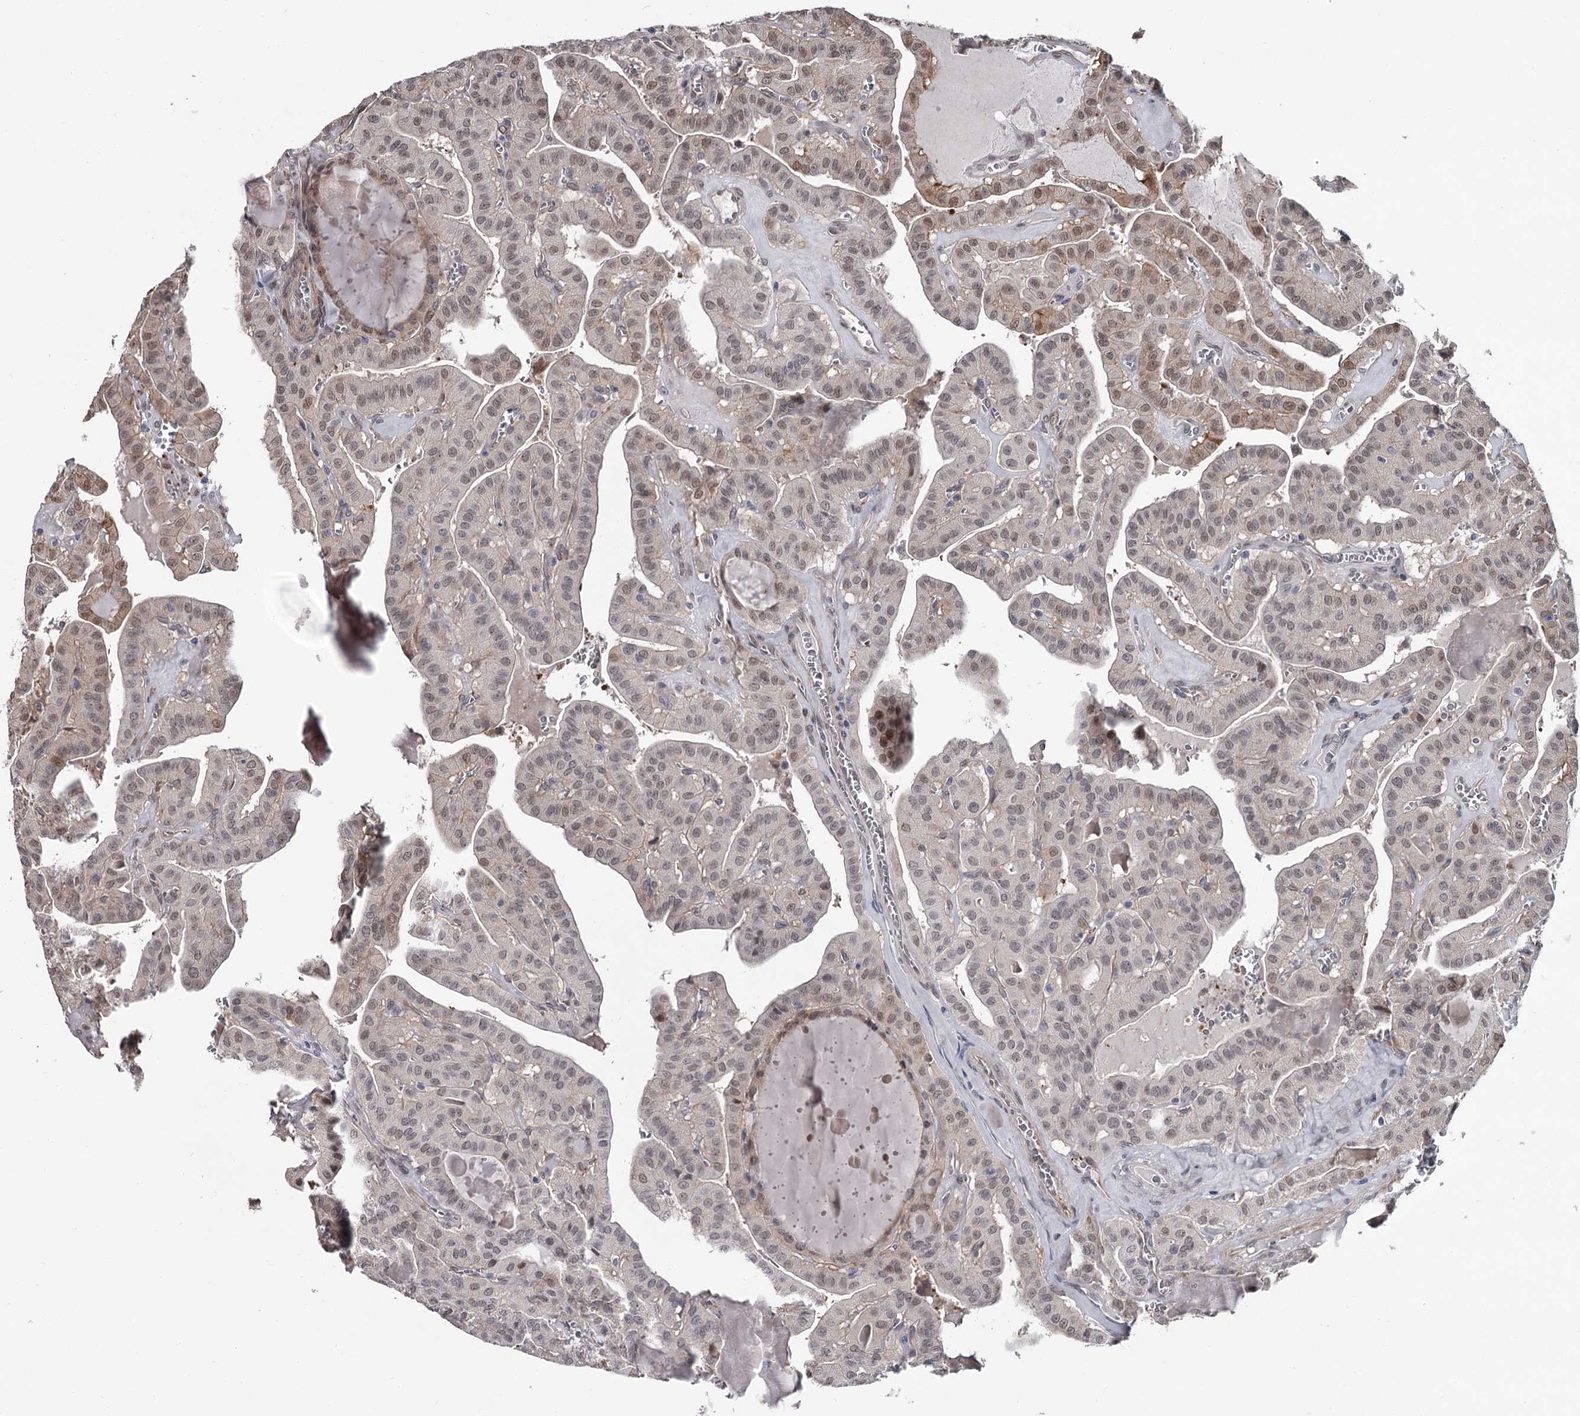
{"staining": {"intensity": "weak", "quantity": ">75%", "location": "nuclear"}, "tissue": "thyroid cancer", "cell_type": "Tumor cells", "image_type": "cancer", "snomed": [{"axis": "morphology", "description": "Papillary adenocarcinoma, NOS"}, {"axis": "topography", "description": "Thyroid gland"}], "caption": "The micrograph shows a brown stain indicating the presence of a protein in the nuclear of tumor cells in thyroid papillary adenocarcinoma.", "gene": "PRPF40B", "patient": {"sex": "male", "age": 52}}